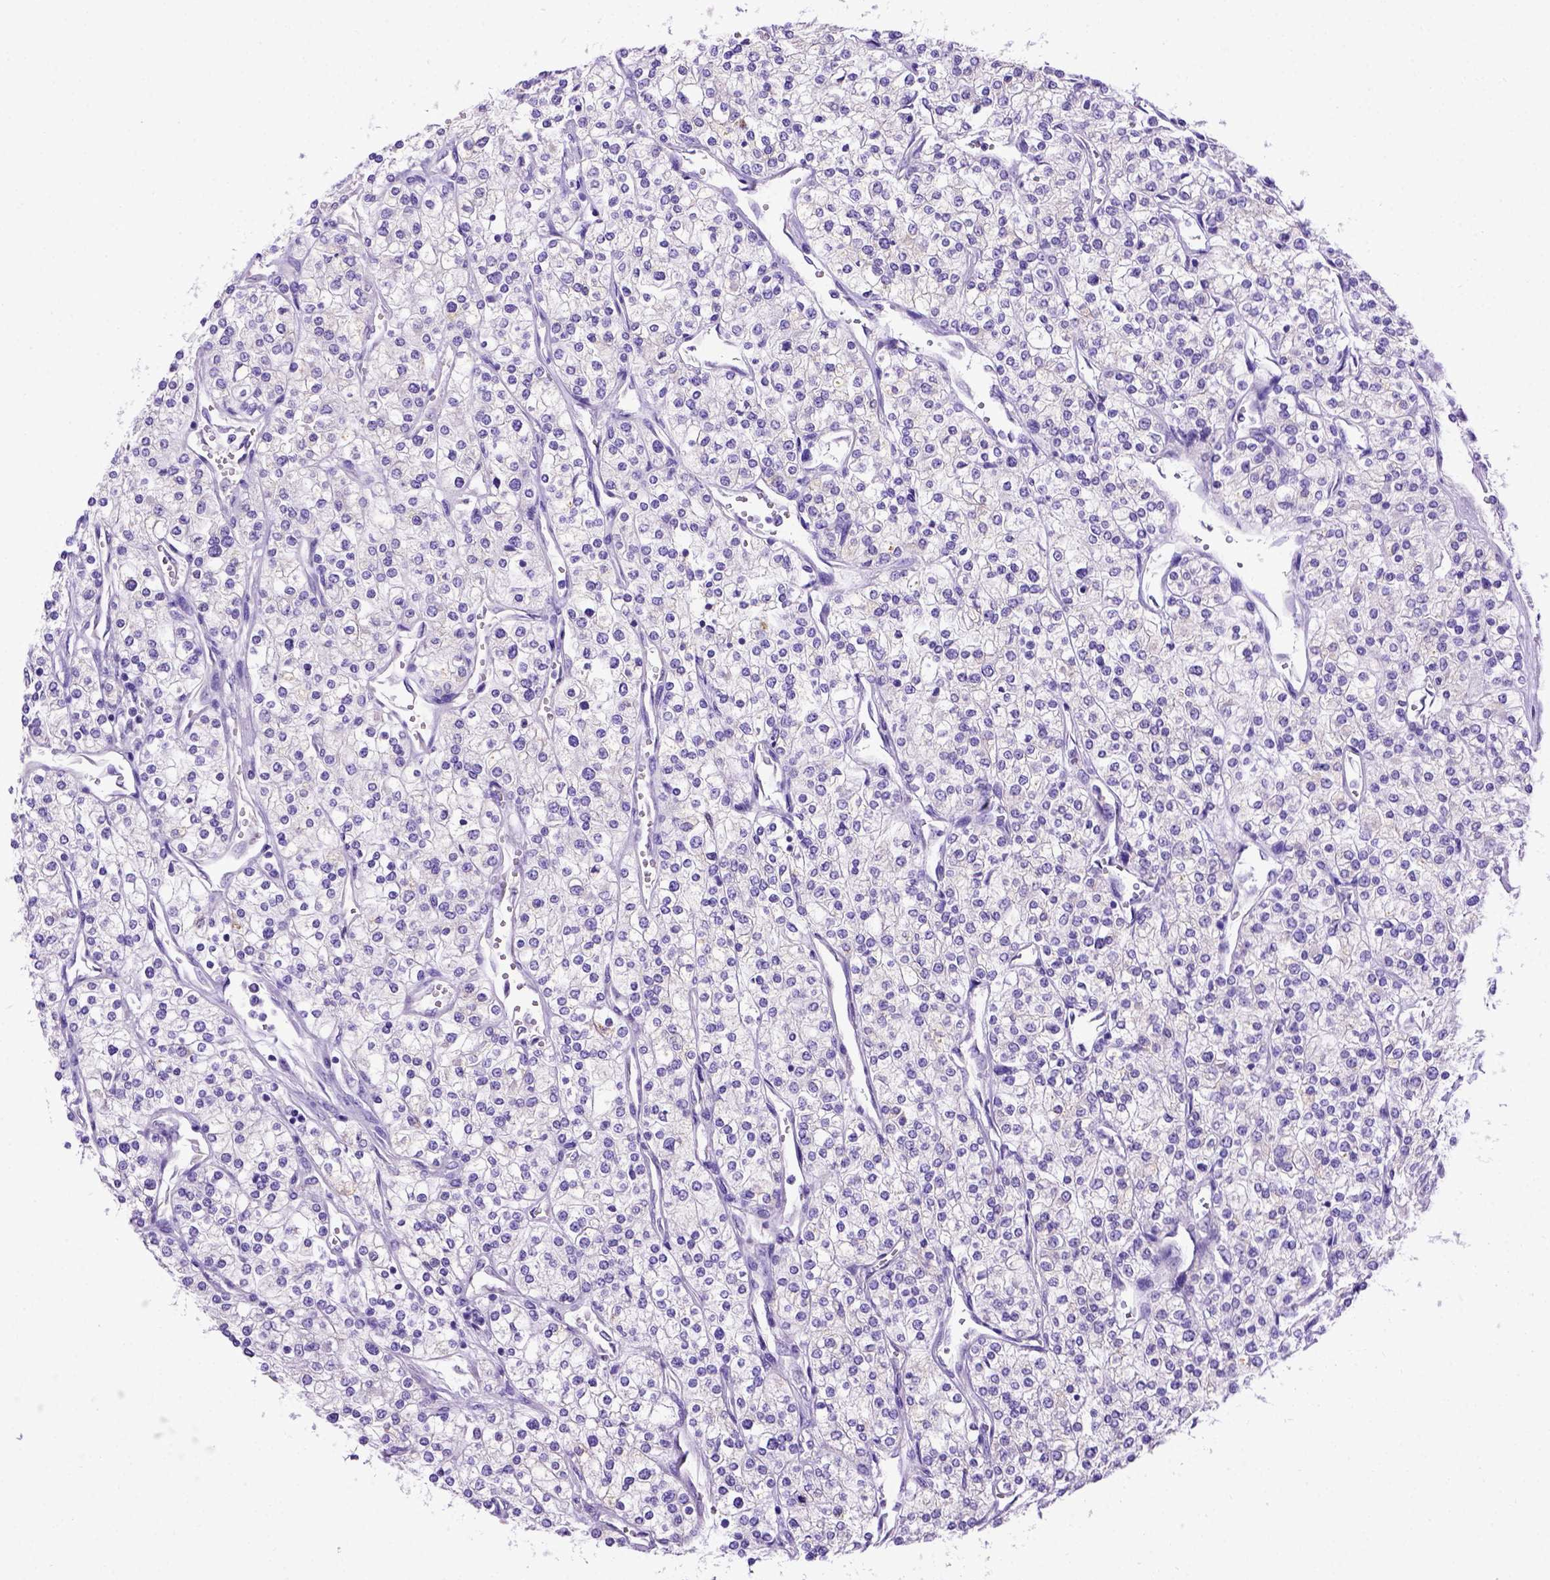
{"staining": {"intensity": "negative", "quantity": "none", "location": "none"}, "tissue": "renal cancer", "cell_type": "Tumor cells", "image_type": "cancer", "snomed": [{"axis": "morphology", "description": "Adenocarcinoma, NOS"}, {"axis": "topography", "description": "Kidney"}], "caption": "This is a photomicrograph of IHC staining of renal adenocarcinoma, which shows no positivity in tumor cells.", "gene": "PTGES", "patient": {"sex": "male", "age": 80}}